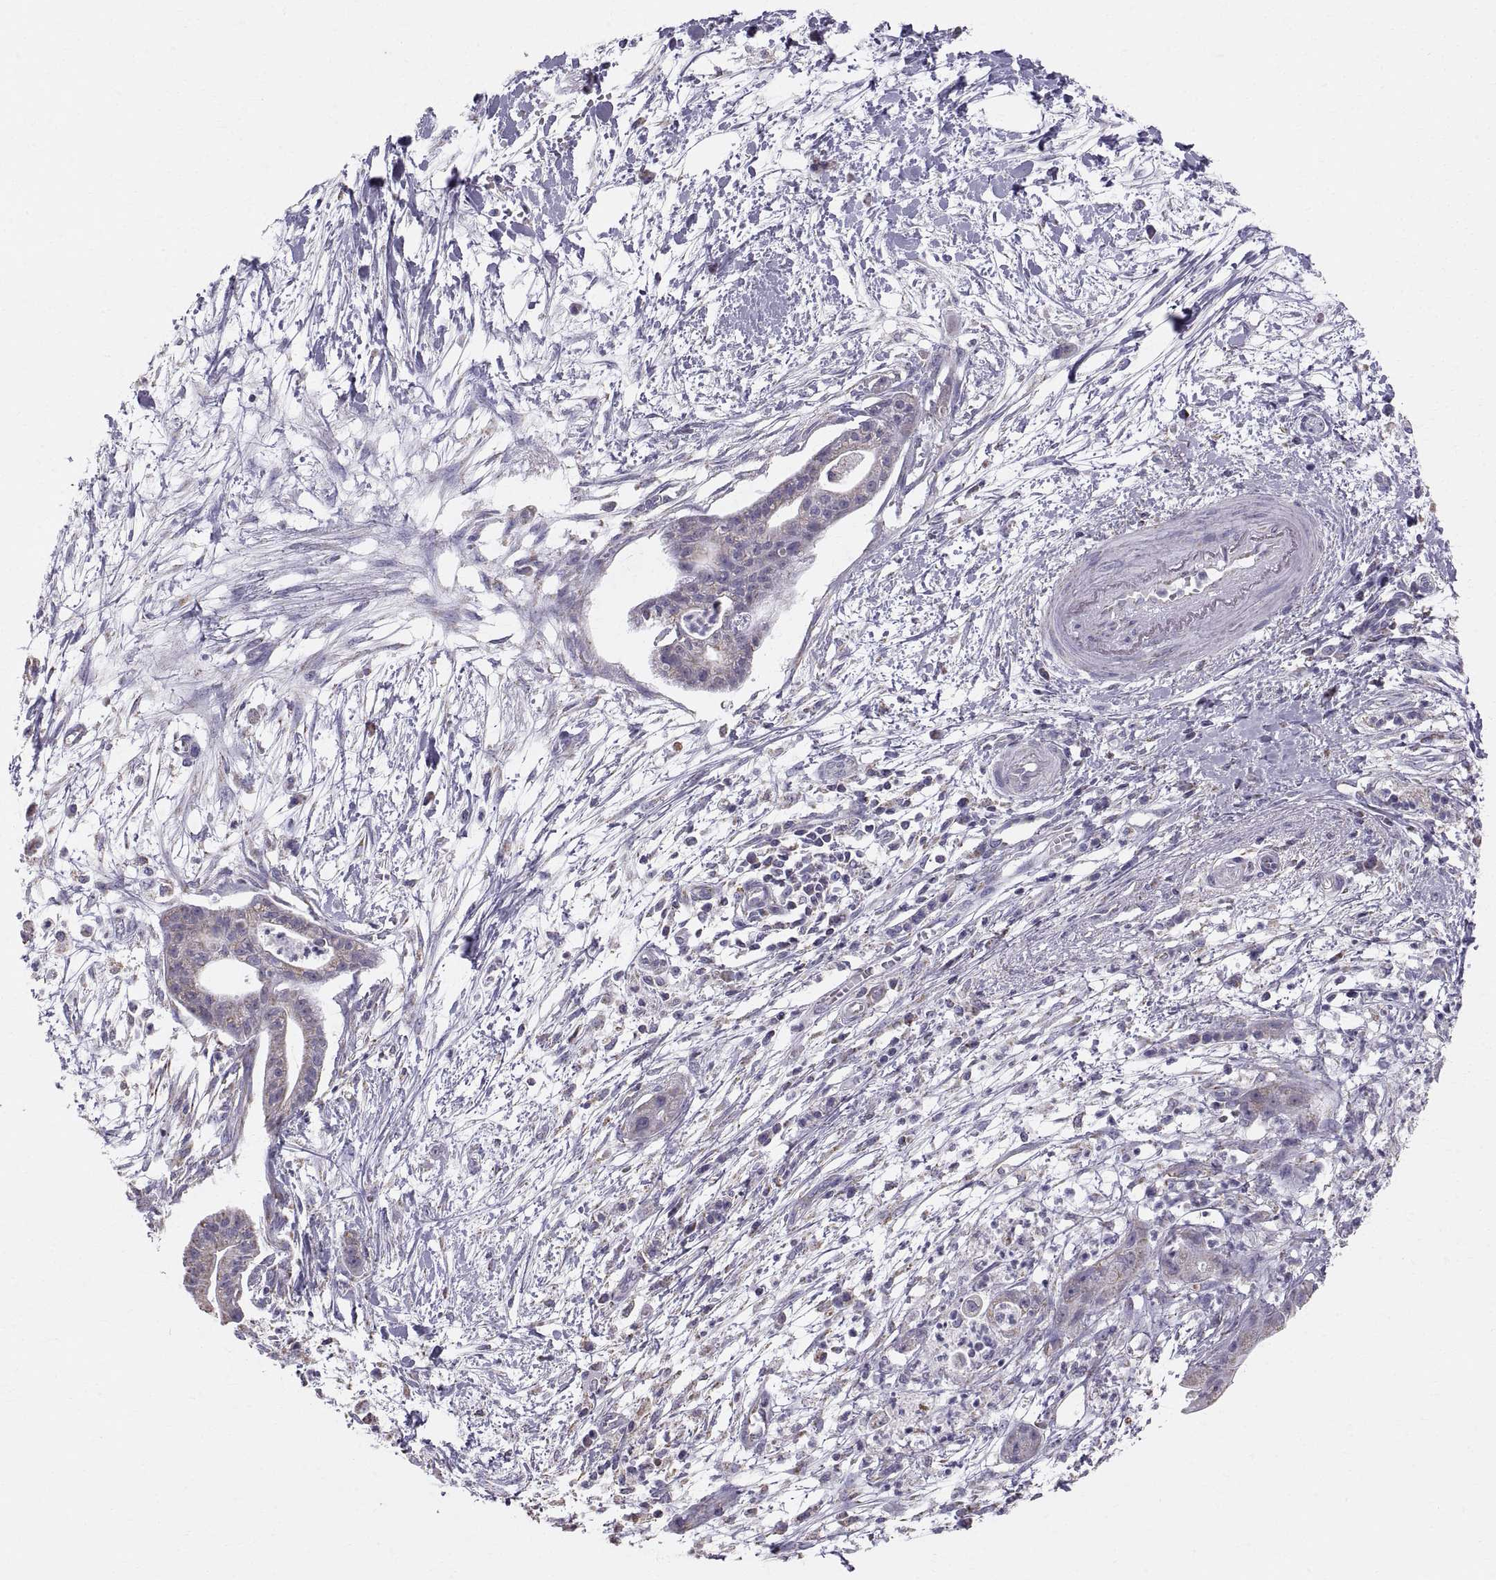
{"staining": {"intensity": "weak", "quantity": ">75%", "location": "cytoplasmic/membranous"}, "tissue": "pancreatic cancer", "cell_type": "Tumor cells", "image_type": "cancer", "snomed": [{"axis": "morphology", "description": "Normal tissue, NOS"}, {"axis": "morphology", "description": "Adenocarcinoma, NOS"}, {"axis": "topography", "description": "Lymph node"}, {"axis": "topography", "description": "Pancreas"}], "caption": "A brown stain shows weak cytoplasmic/membranous expression of a protein in adenocarcinoma (pancreatic) tumor cells.", "gene": "STMND1", "patient": {"sex": "female", "age": 58}}